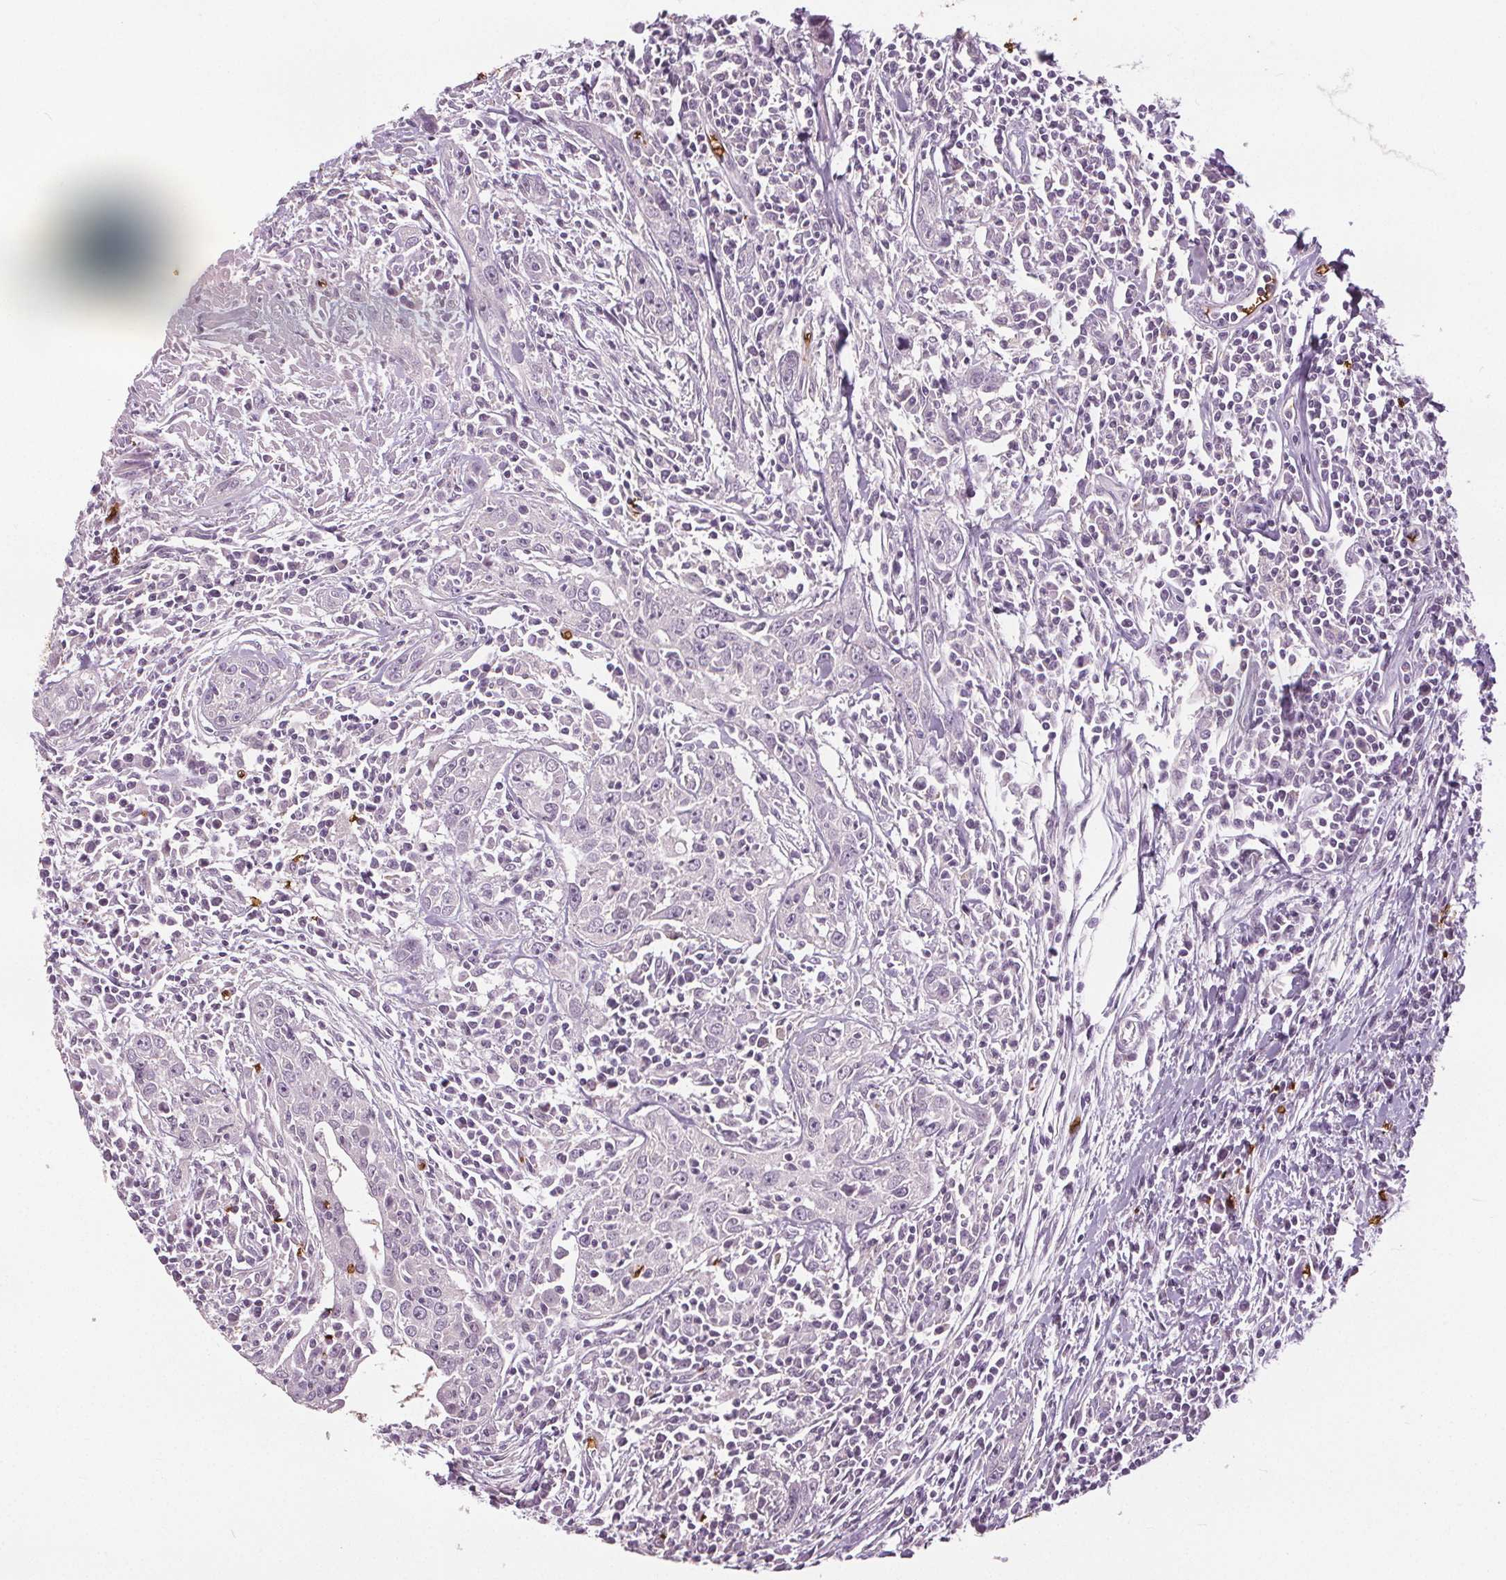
{"staining": {"intensity": "negative", "quantity": "none", "location": "none"}, "tissue": "urothelial cancer", "cell_type": "Tumor cells", "image_type": "cancer", "snomed": [{"axis": "morphology", "description": "Urothelial carcinoma, High grade"}, {"axis": "topography", "description": "Urinary bladder"}], "caption": "Urothelial carcinoma (high-grade) was stained to show a protein in brown. There is no significant expression in tumor cells.", "gene": "SLC4A1", "patient": {"sex": "male", "age": 83}}